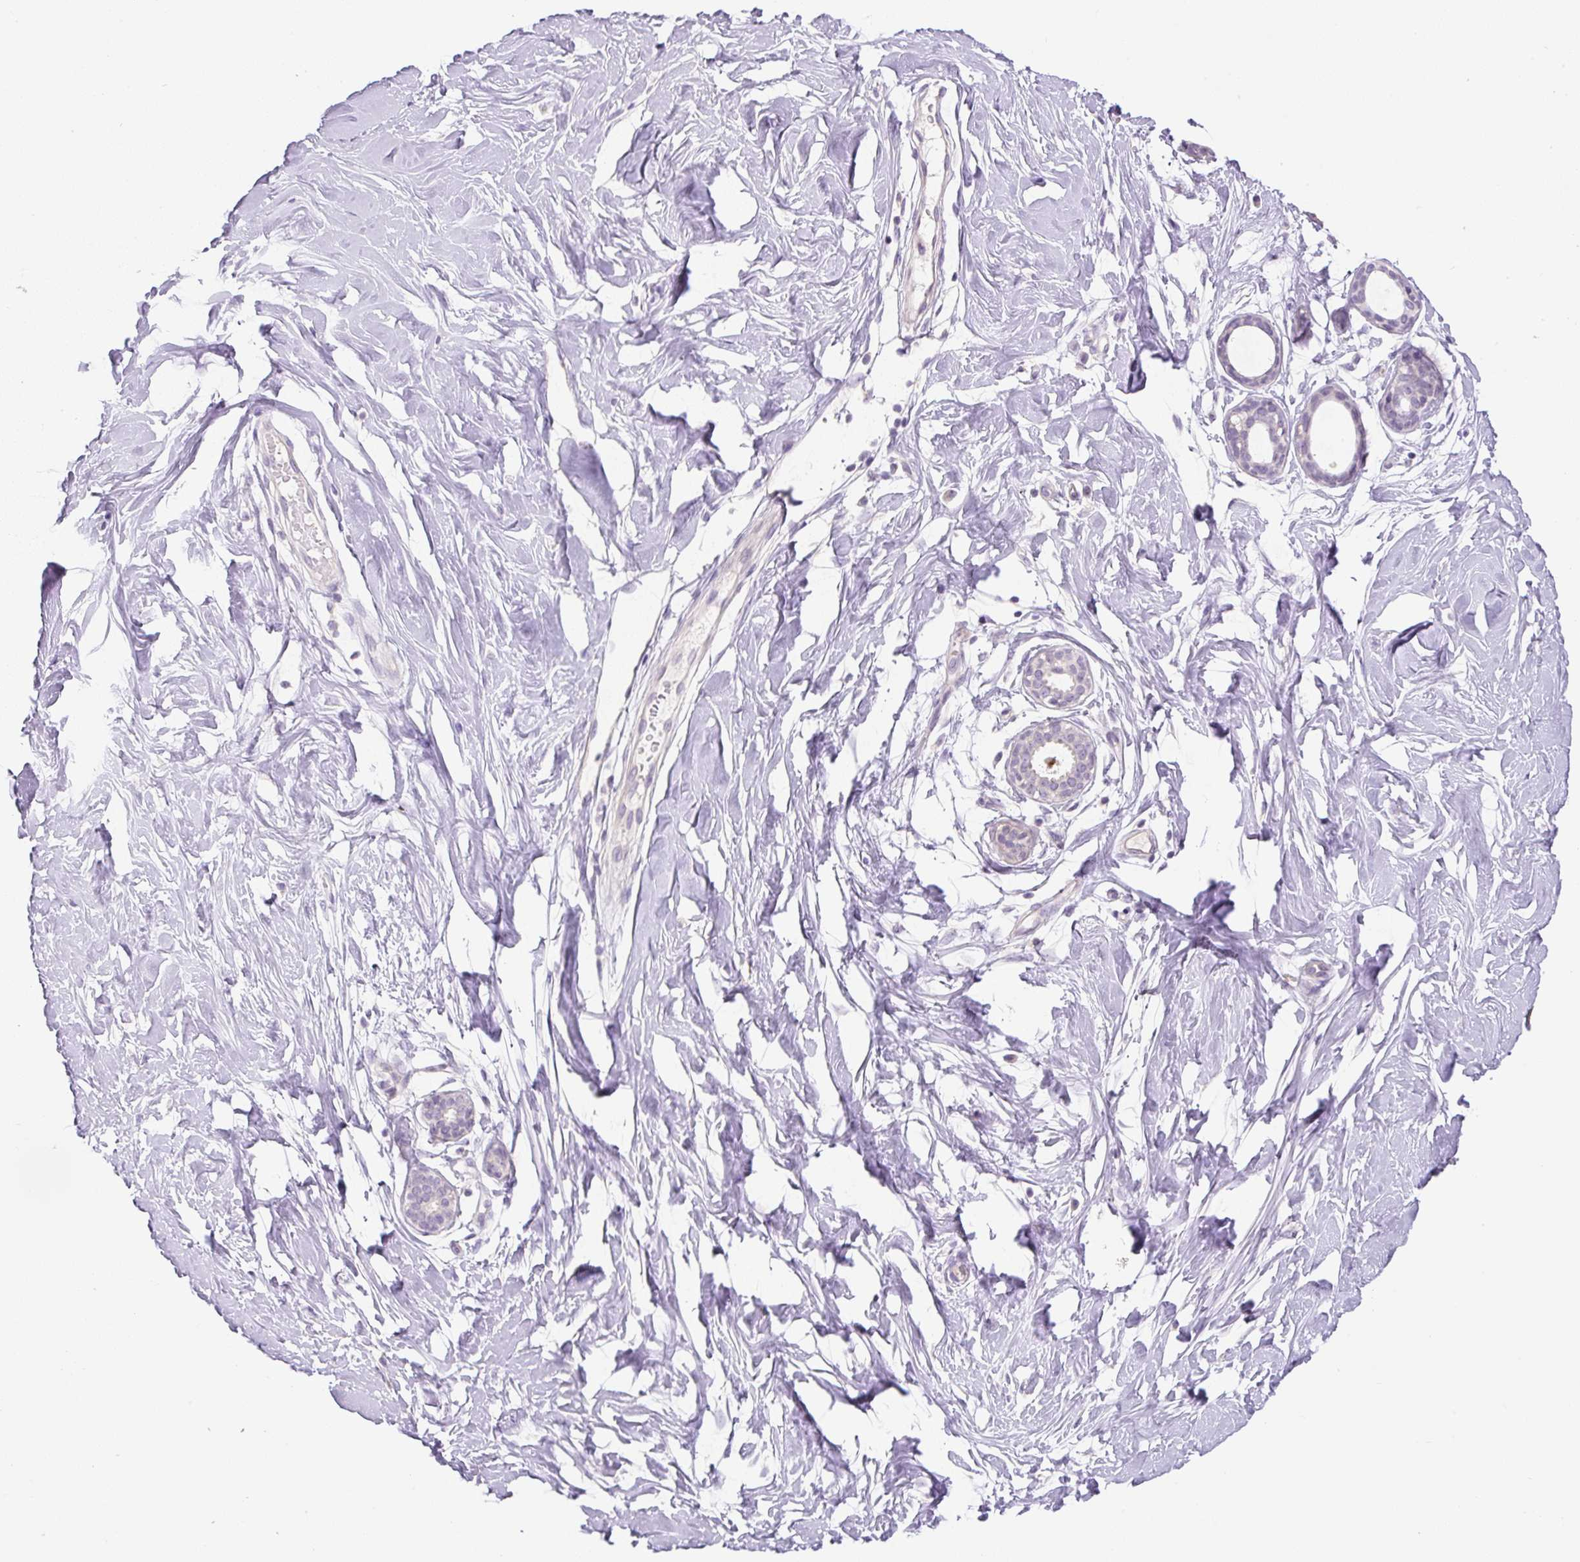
{"staining": {"intensity": "negative", "quantity": "none", "location": "none"}, "tissue": "breast", "cell_type": "Adipocytes", "image_type": "normal", "snomed": [{"axis": "morphology", "description": "Normal tissue, NOS"}, {"axis": "topography", "description": "Breast"}], "caption": "The image shows no staining of adipocytes in normal breast.", "gene": "UBL3", "patient": {"sex": "female", "age": 27}}